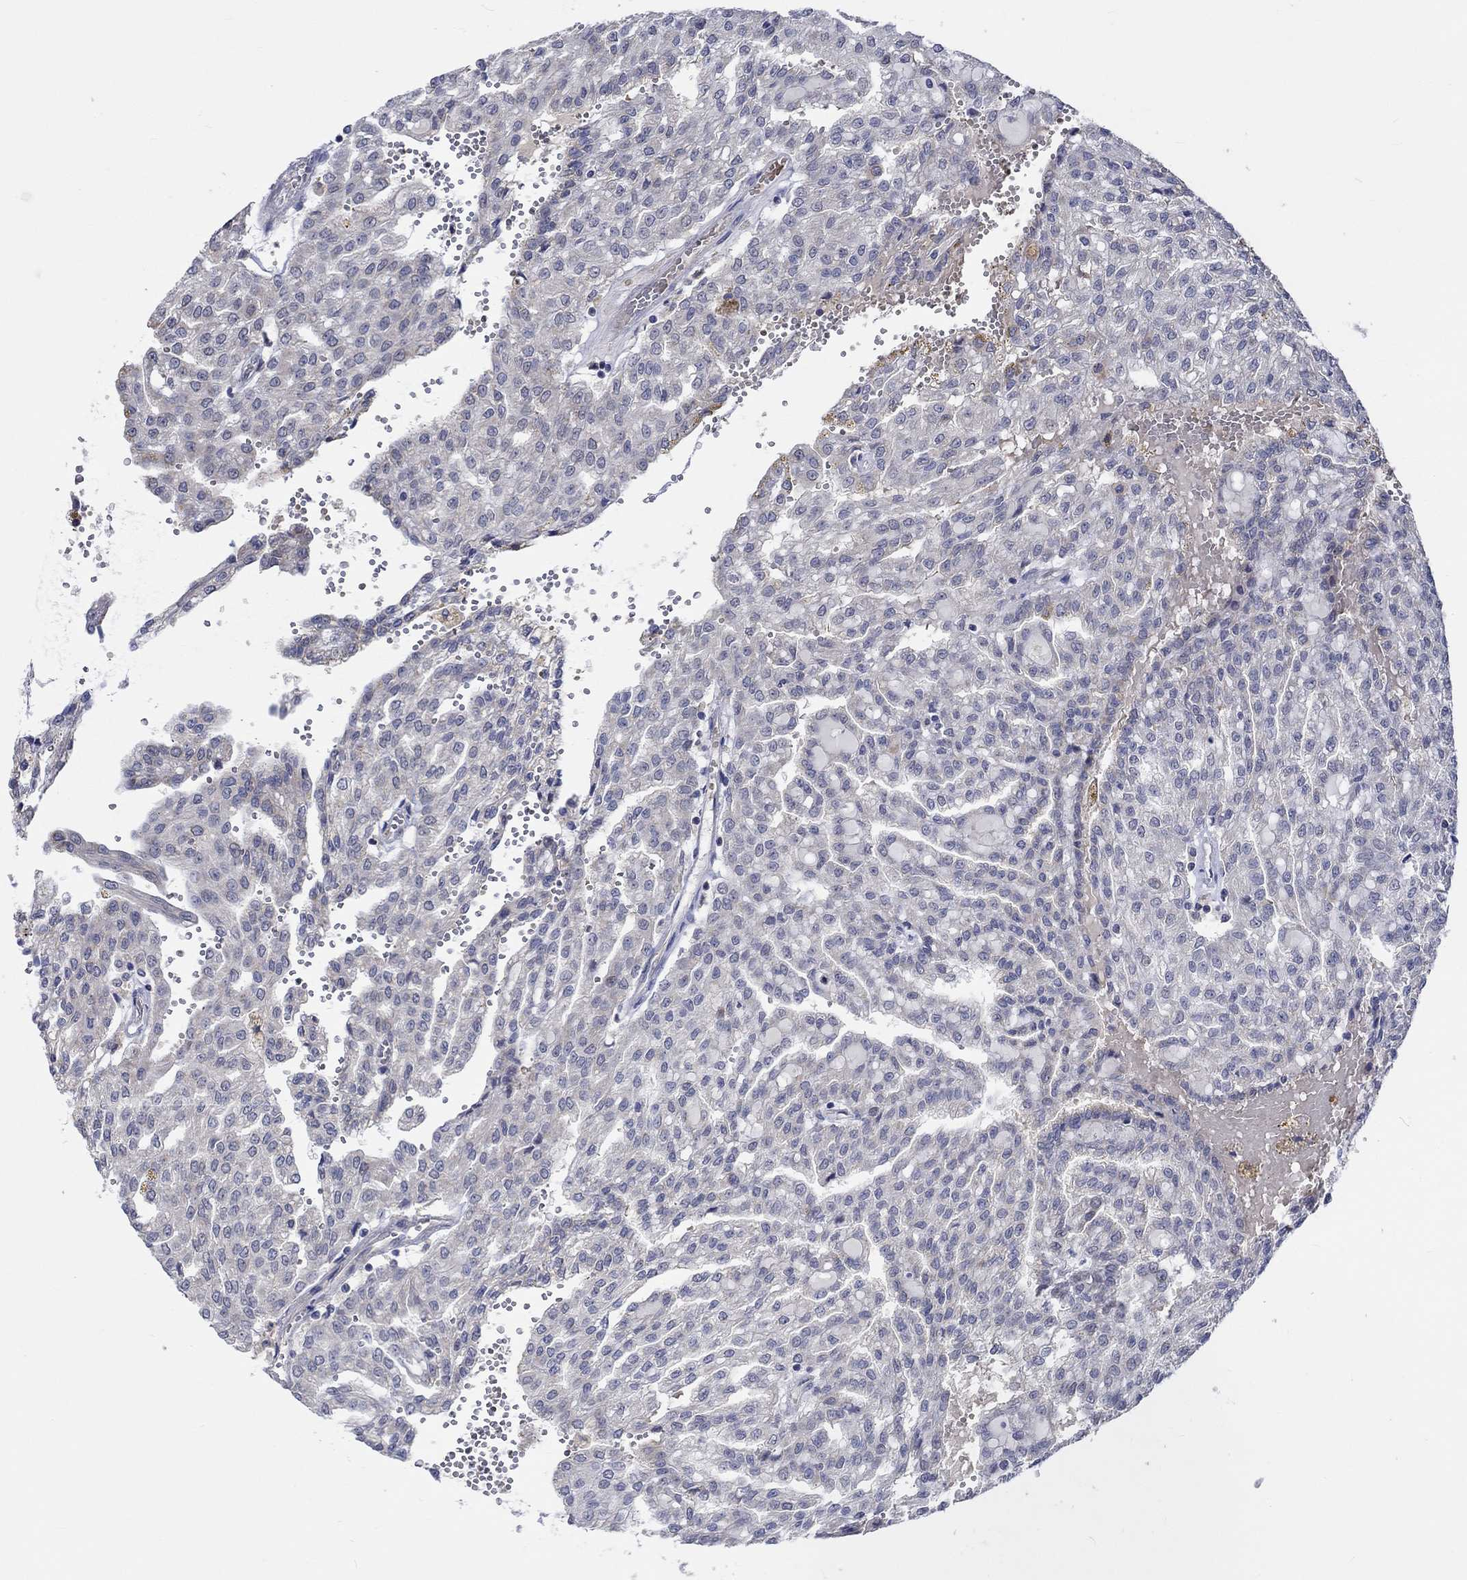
{"staining": {"intensity": "weak", "quantity": "<25%", "location": "cytoplasmic/membranous"}, "tissue": "renal cancer", "cell_type": "Tumor cells", "image_type": "cancer", "snomed": [{"axis": "morphology", "description": "Adenocarcinoma, NOS"}, {"axis": "topography", "description": "Kidney"}], "caption": "Tumor cells show no significant positivity in adenocarcinoma (renal).", "gene": "WASF1", "patient": {"sex": "male", "age": 63}}